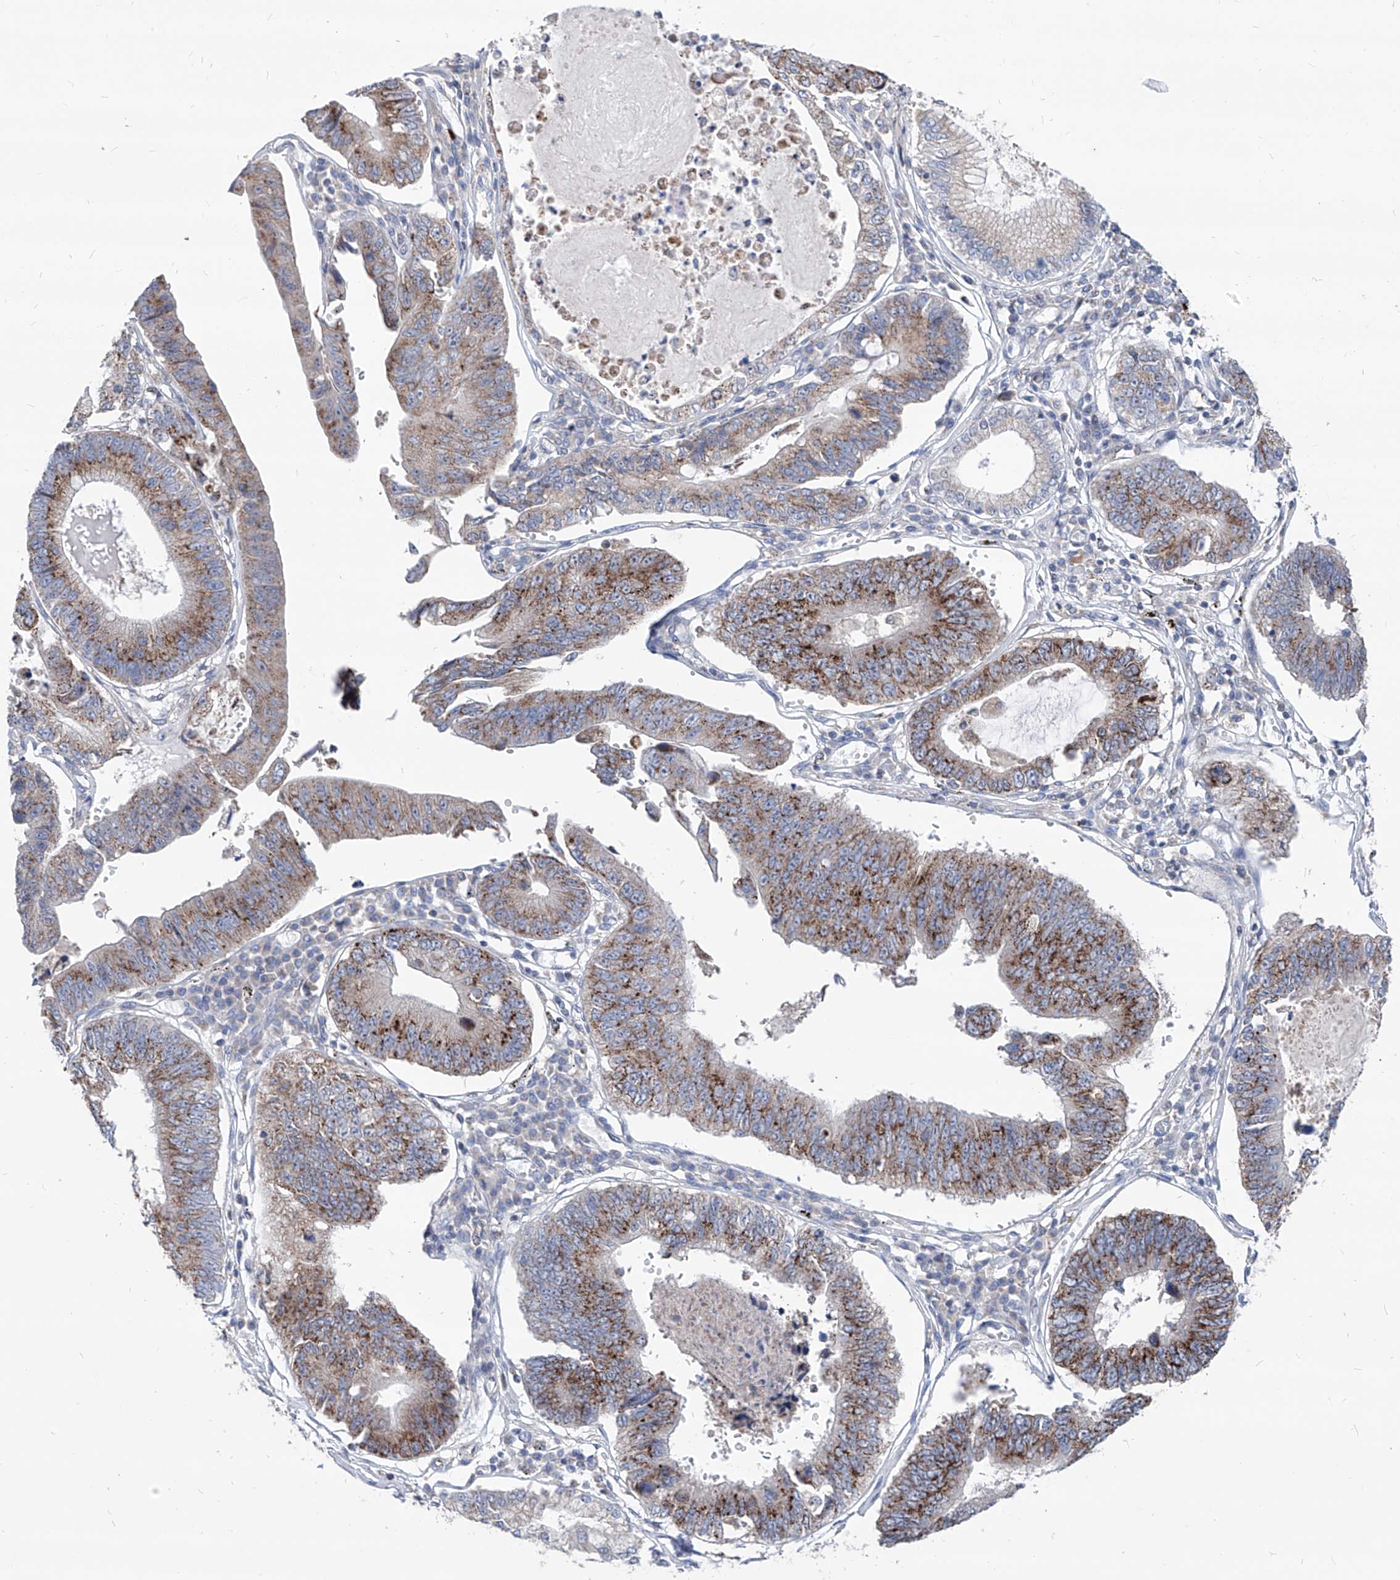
{"staining": {"intensity": "moderate", "quantity": ">75%", "location": "cytoplasmic/membranous"}, "tissue": "stomach cancer", "cell_type": "Tumor cells", "image_type": "cancer", "snomed": [{"axis": "morphology", "description": "Adenocarcinoma, NOS"}, {"axis": "topography", "description": "Stomach"}], "caption": "A high-resolution micrograph shows immunohistochemistry (IHC) staining of stomach cancer, which demonstrates moderate cytoplasmic/membranous positivity in approximately >75% of tumor cells.", "gene": "AGPS", "patient": {"sex": "male", "age": 59}}